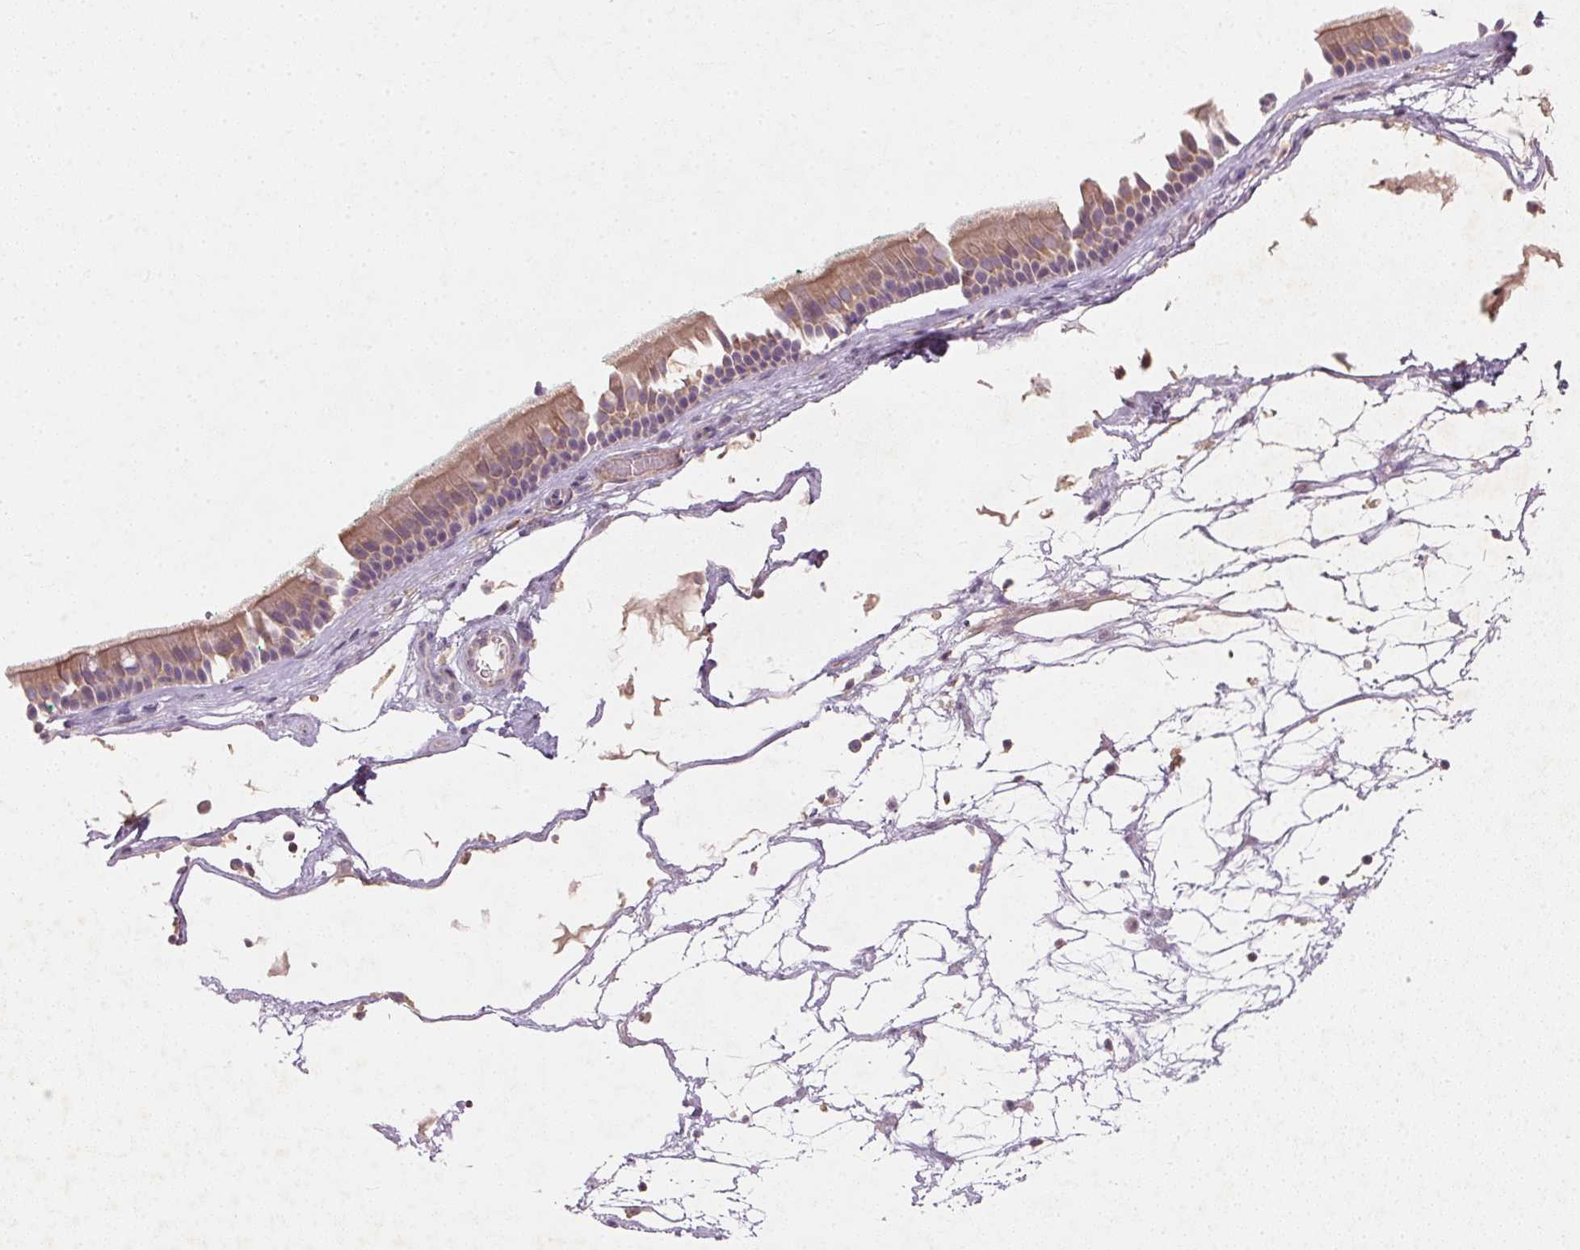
{"staining": {"intensity": "moderate", "quantity": "25%-75%", "location": "cytoplasmic/membranous"}, "tissue": "nasopharynx", "cell_type": "Respiratory epithelial cells", "image_type": "normal", "snomed": [{"axis": "morphology", "description": "Normal tissue, NOS"}, {"axis": "topography", "description": "Nasopharynx"}], "caption": "Moderate cytoplasmic/membranous protein positivity is identified in approximately 25%-75% of respiratory epithelial cells in nasopharynx.", "gene": "KCNK15", "patient": {"sex": "male", "age": 68}}